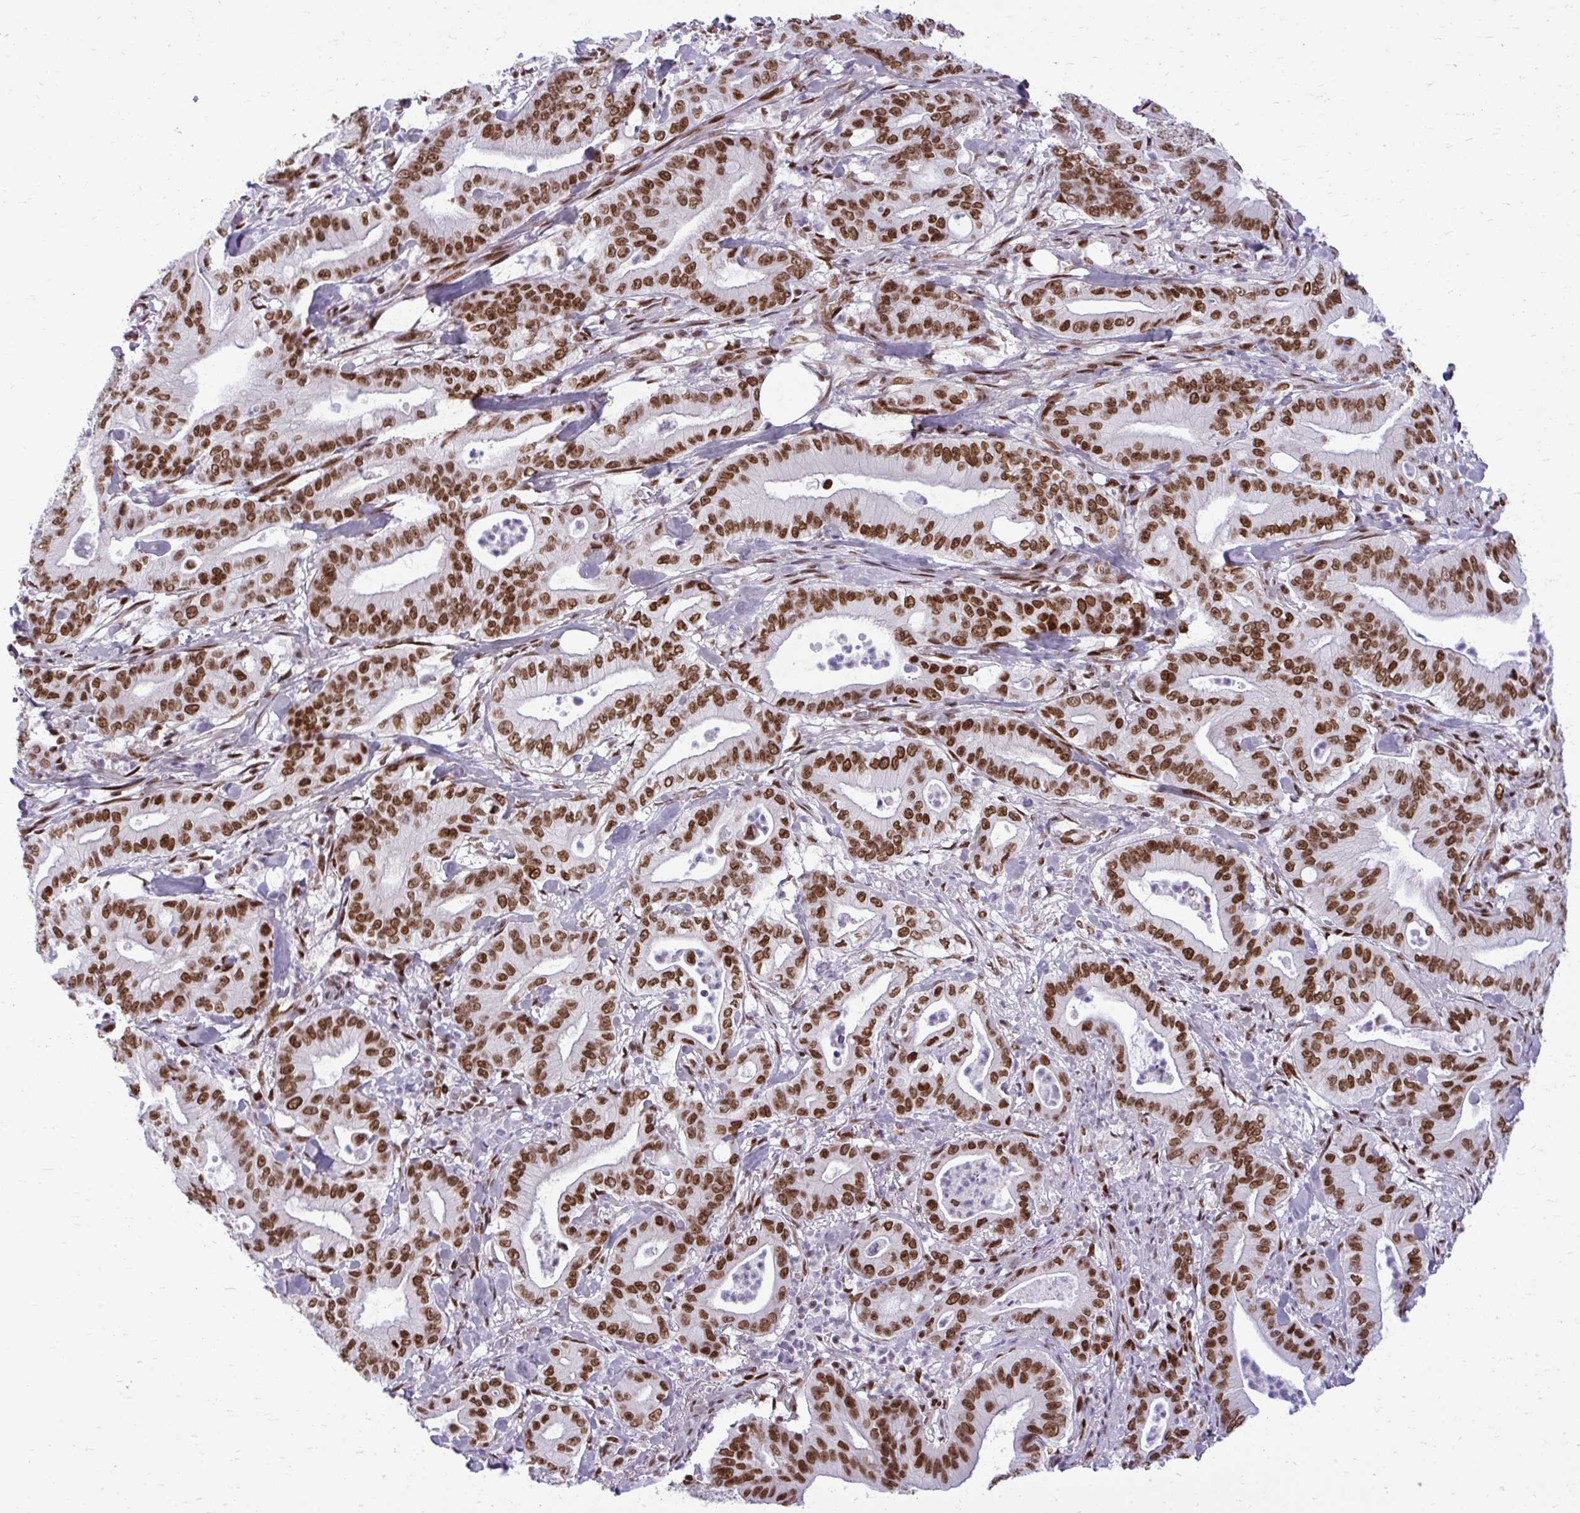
{"staining": {"intensity": "moderate", "quantity": ">75%", "location": "nuclear"}, "tissue": "pancreatic cancer", "cell_type": "Tumor cells", "image_type": "cancer", "snomed": [{"axis": "morphology", "description": "Adenocarcinoma, NOS"}, {"axis": "topography", "description": "Pancreas"}], "caption": "Pancreatic cancer stained for a protein demonstrates moderate nuclear positivity in tumor cells. (DAB (3,3'-diaminobenzidine) IHC, brown staining for protein, blue staining for nuclei).", "gene": "CDYL", "patient": {"sex": "male", "age": 71}}